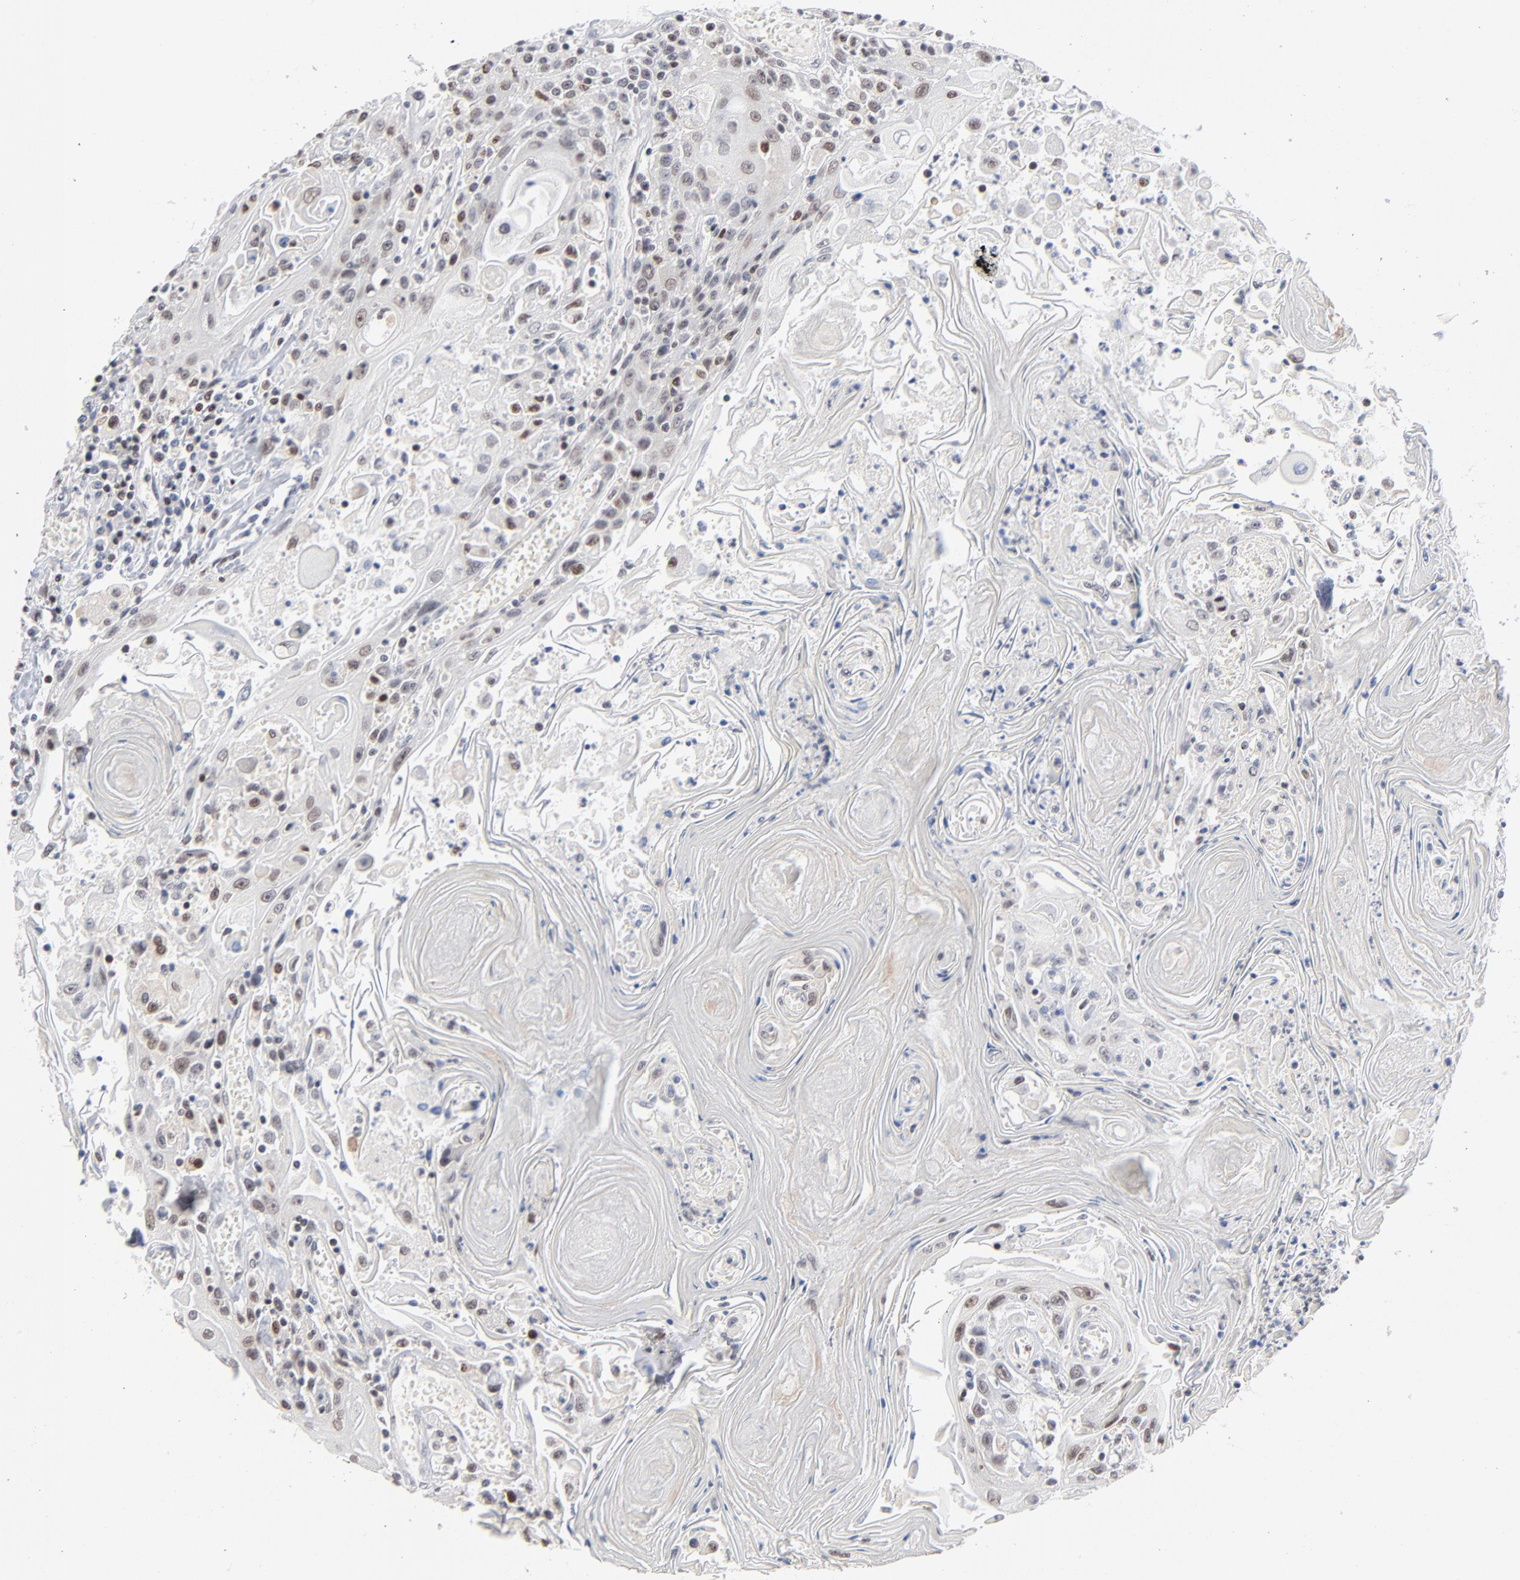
{"staining": {"intensity": "moderate", "quantity": "25%-75%", "location": "nuclear"}, "tissue": "head and neck cancer", "cell_type": "Tumor cells", "image_type": "cancer", "snomed": [{"axis": "morphology", "description": "Squamous cell carcinoma, NOS"}, {"axis": "topography", "description": "Oral tissue"}, {"axis": "topography", "description": "Head-Neck"}], "caption": "This histopathology image exhibits immunohistochemistry staining of head and neck cancer, with medium moderate nuclear staining in about 25%-75% of tumor cells.", "gene": "MAX", "patient": {"sex": "female", "age": 76}}